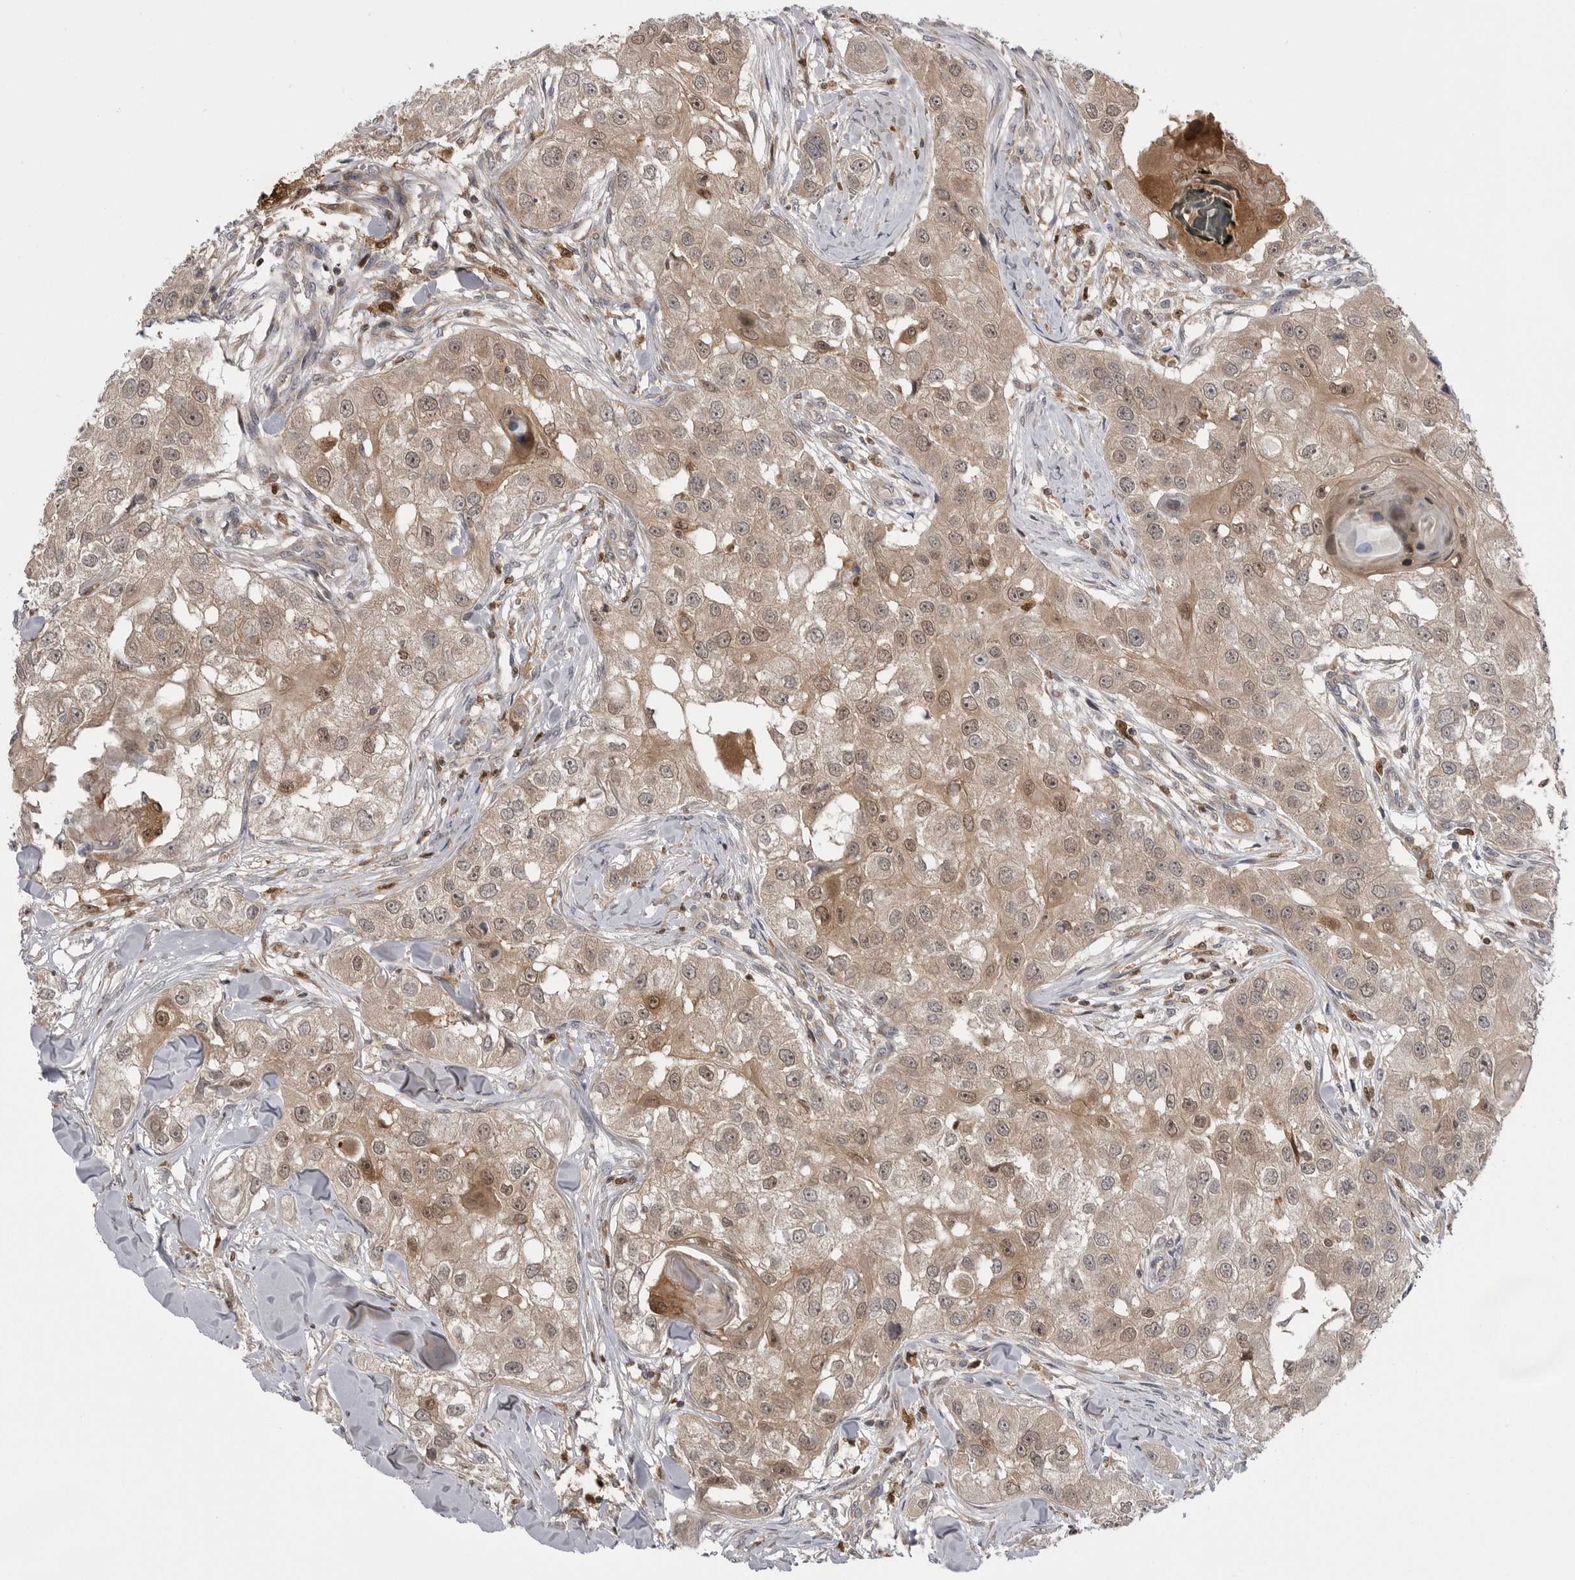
{"staining": {"intensity": "weak", "quantity": ">75%", "location": "cytoplasmic/membranous,nuclear"}, "tissue": "head and neck cancer", "cell_type": "Tumor cells", "image_type": "cancer", "snomed": [{"axis": "morphology", "description": "Normal tissue, NOS"}, {"axis": "morphology", "description": "Squamous cell carcinoma, NOS"}, {"axis": "topography", "description": "Skeletal muscle"}, {"axis": "topography", "description": "Head-Neck"}], "caption": "Immunohistochemistry photomicrograph of neoplastic tissue: human head and neck squamous cell carcinoma stained using IHC exhibits low levels of weak protein expression localized specifically in the cytoplasmic/membranous and nuclear of tumor cells, appearing as a cytoplasmic/membranous and nuclear brown color.", "gene": "MAPK13", "patient": {"sex": "male", "age": 51}}